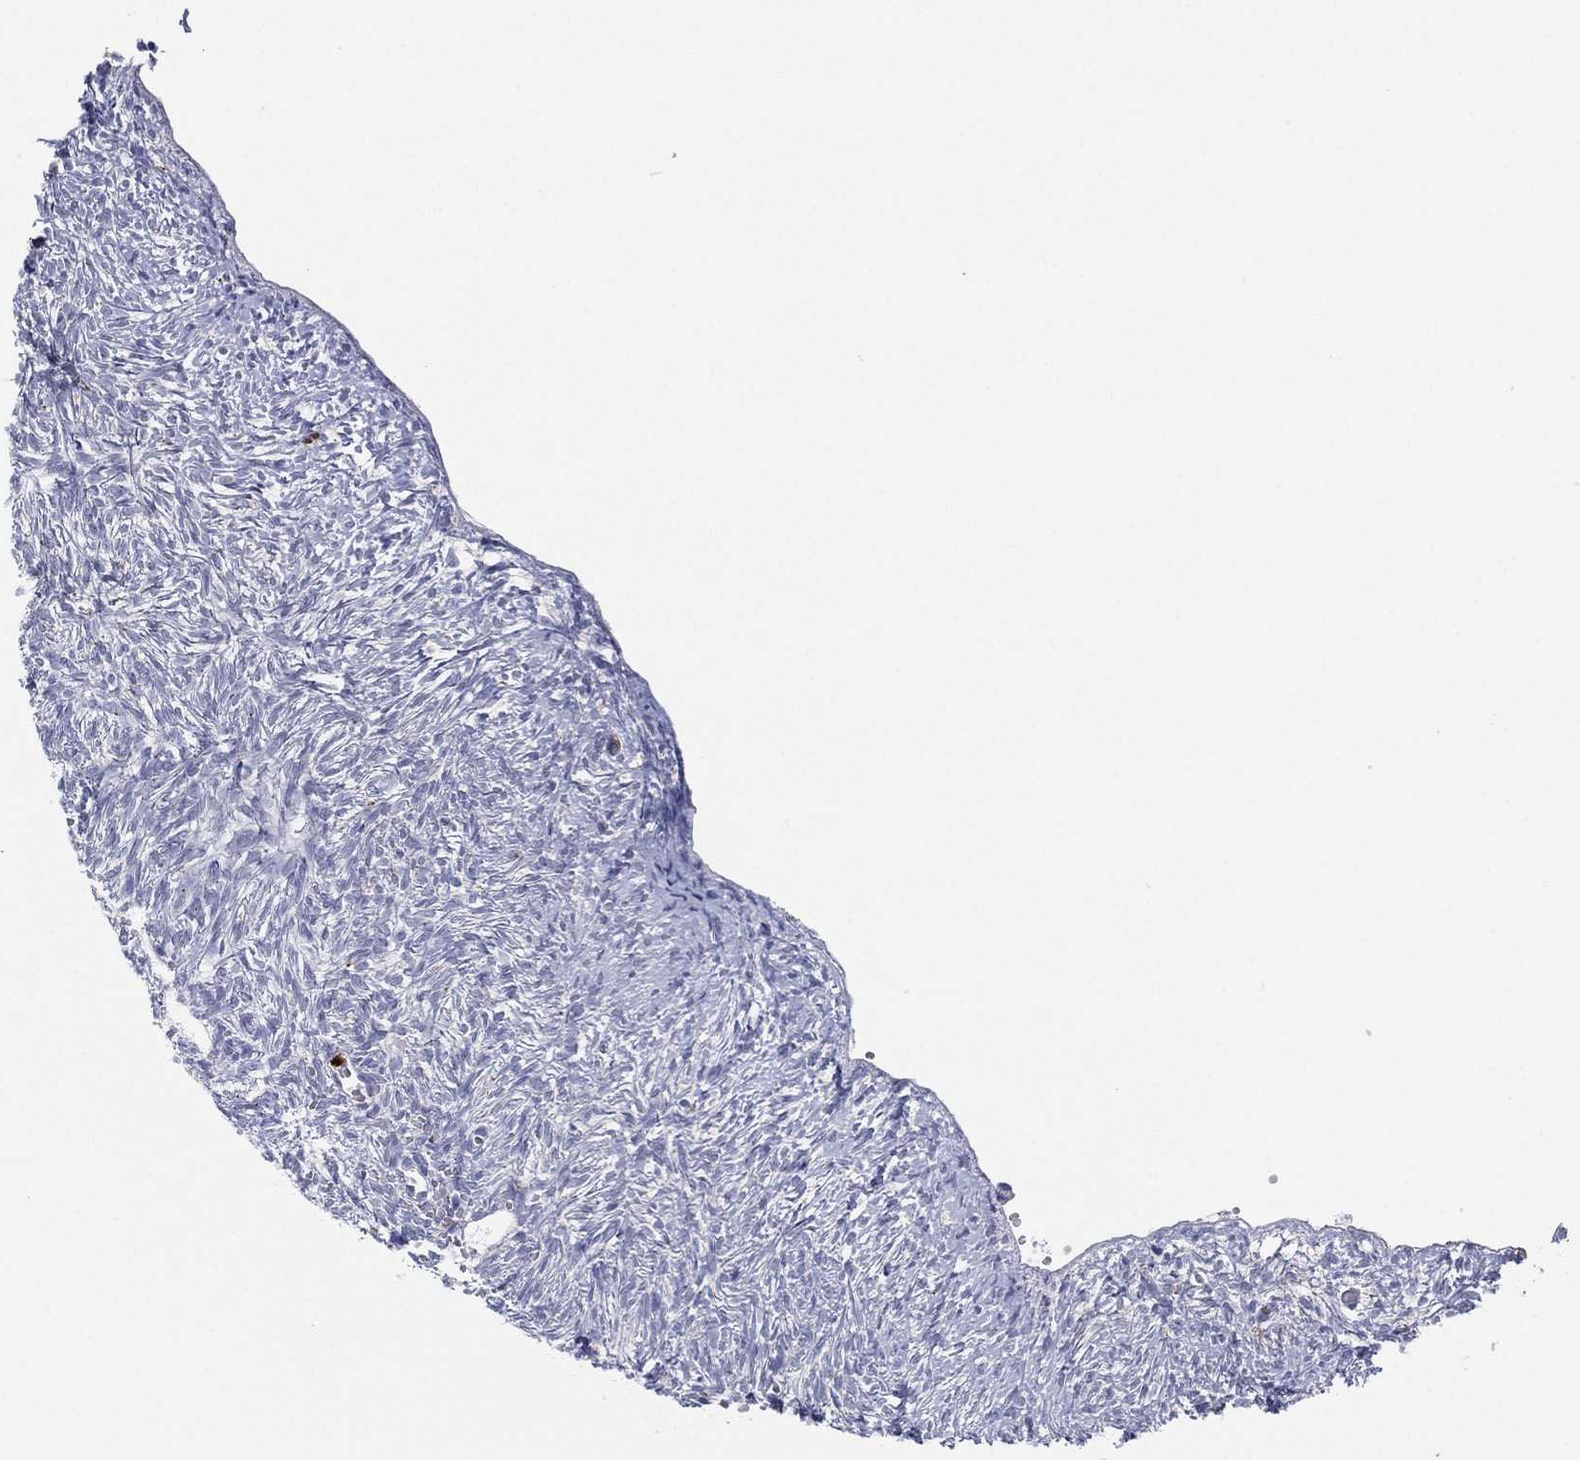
{"staining": {"intensity": "negative", "quantity": "none", "location": "none"}, "tissue": "ovary", "cell_type": "Follicle cells", "image_type": "normal", "snomed": [{"axis": "morphology", "description": "Normal tissue, NOS"}, {"axis": "topography", "description": "Ovary"}], "caption": "Ovary was stained to show a protein in brown. There is no significant expression in follicle cells. The staining is performed using DAB (3,3'-diaminobenzidine) brown chromogen with nuclei counter-stained in using hematoxylin.", "gene": "PLAC8", "patient": {"sex": "female", "age": 43}}